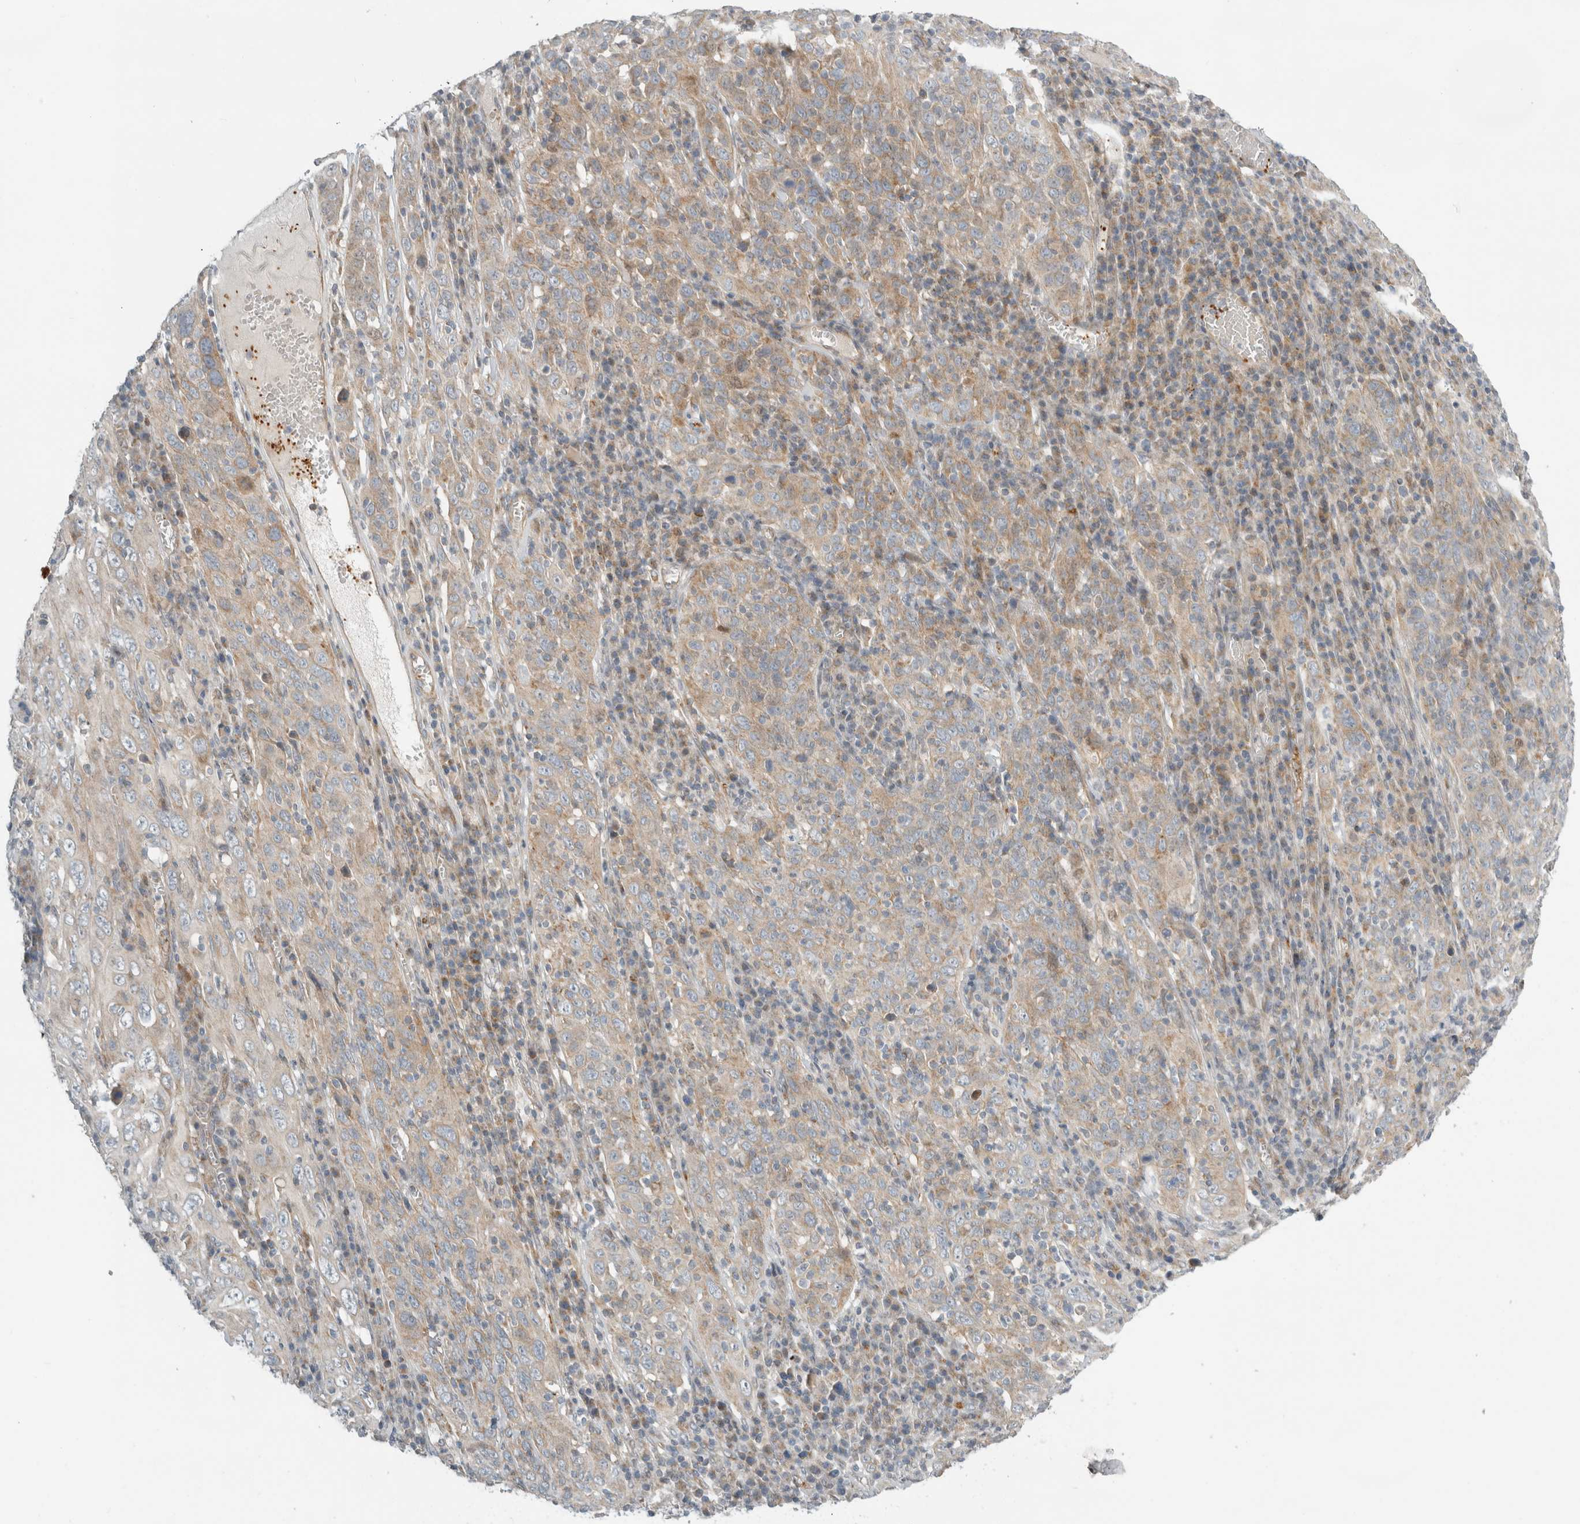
{"staining": {"intensity": "weak", "quantity": ">75%", "location": "cytoplasmic/membranous"}, "tissue": "cervical cancer", "cell_type": "Tumor cells", "image_type": "cancer", "snomed": [{"axis": "morphology", "description": "Squamous cell carcinoma, NOS"}, {"axis": "topography", "description": "Cervix"}], "caption": "Cervical squamous cell carcinoma tissue demonstrates weak cytoplasmic/membranous positivity in about >75% of tumor cells", "gene": "KPNA5", "patient": {"sex": "female", "age": 46}}